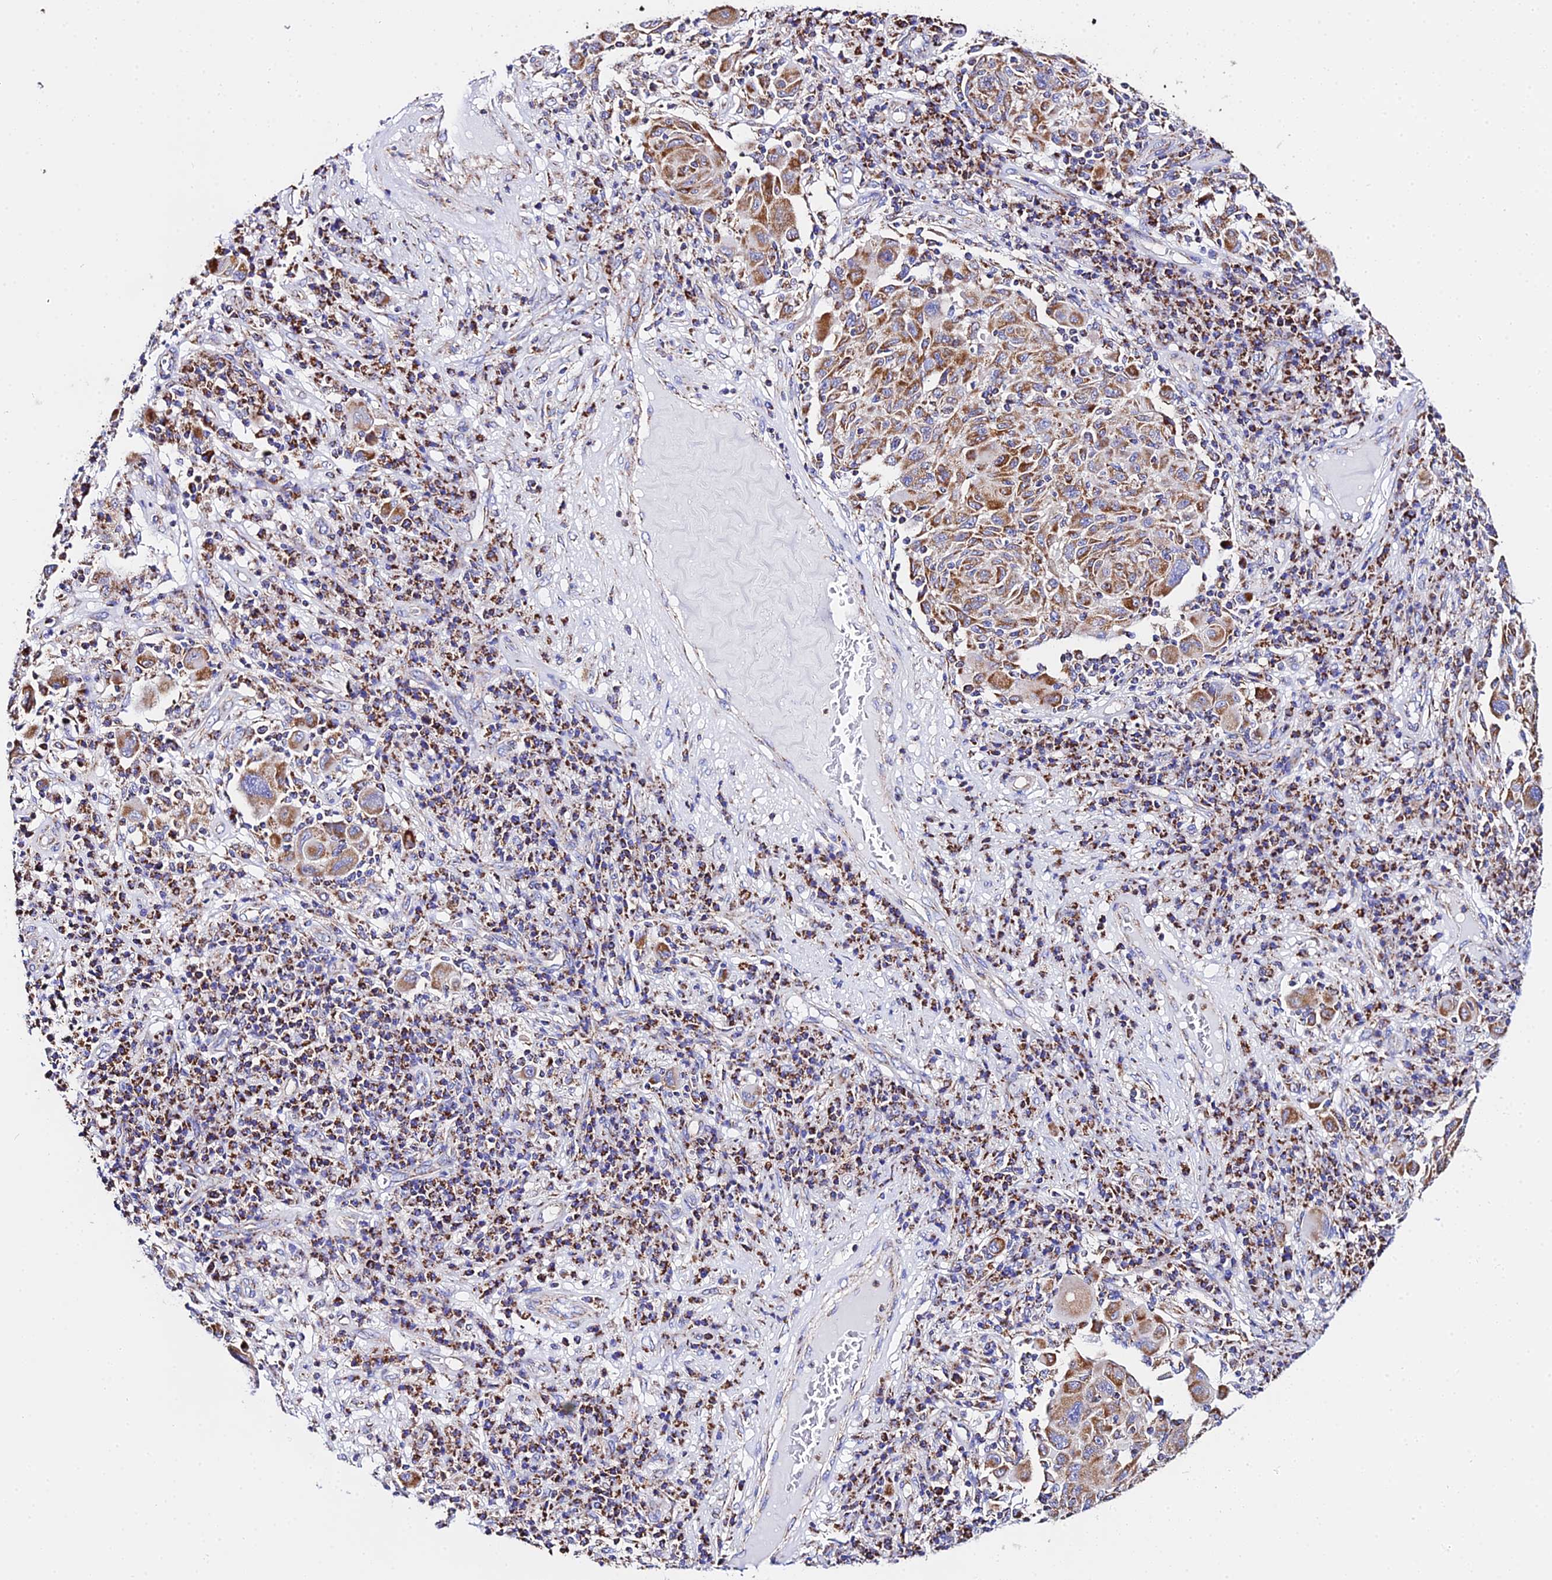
{"staining": {"intensity": "moderate", "quantity": ">75%", "location": "cytoplasmic/membranous"}, "tissue": "melanoma", "cell_type": "Tumor cells", "image_type": "cancer", "snomed": [{"axis": "morphology", "description": "Malignant melanoma, NOS"}, {"axis": "topography", "description": "Skin"}], "caption": "Immunohistochemical staining of melanoma reveals moderate cytoplasmic/membranous protein staining in about >75% of tumor cells.", "gene": "ZNF573", "patient": {"sex": "male", "age": 53}}